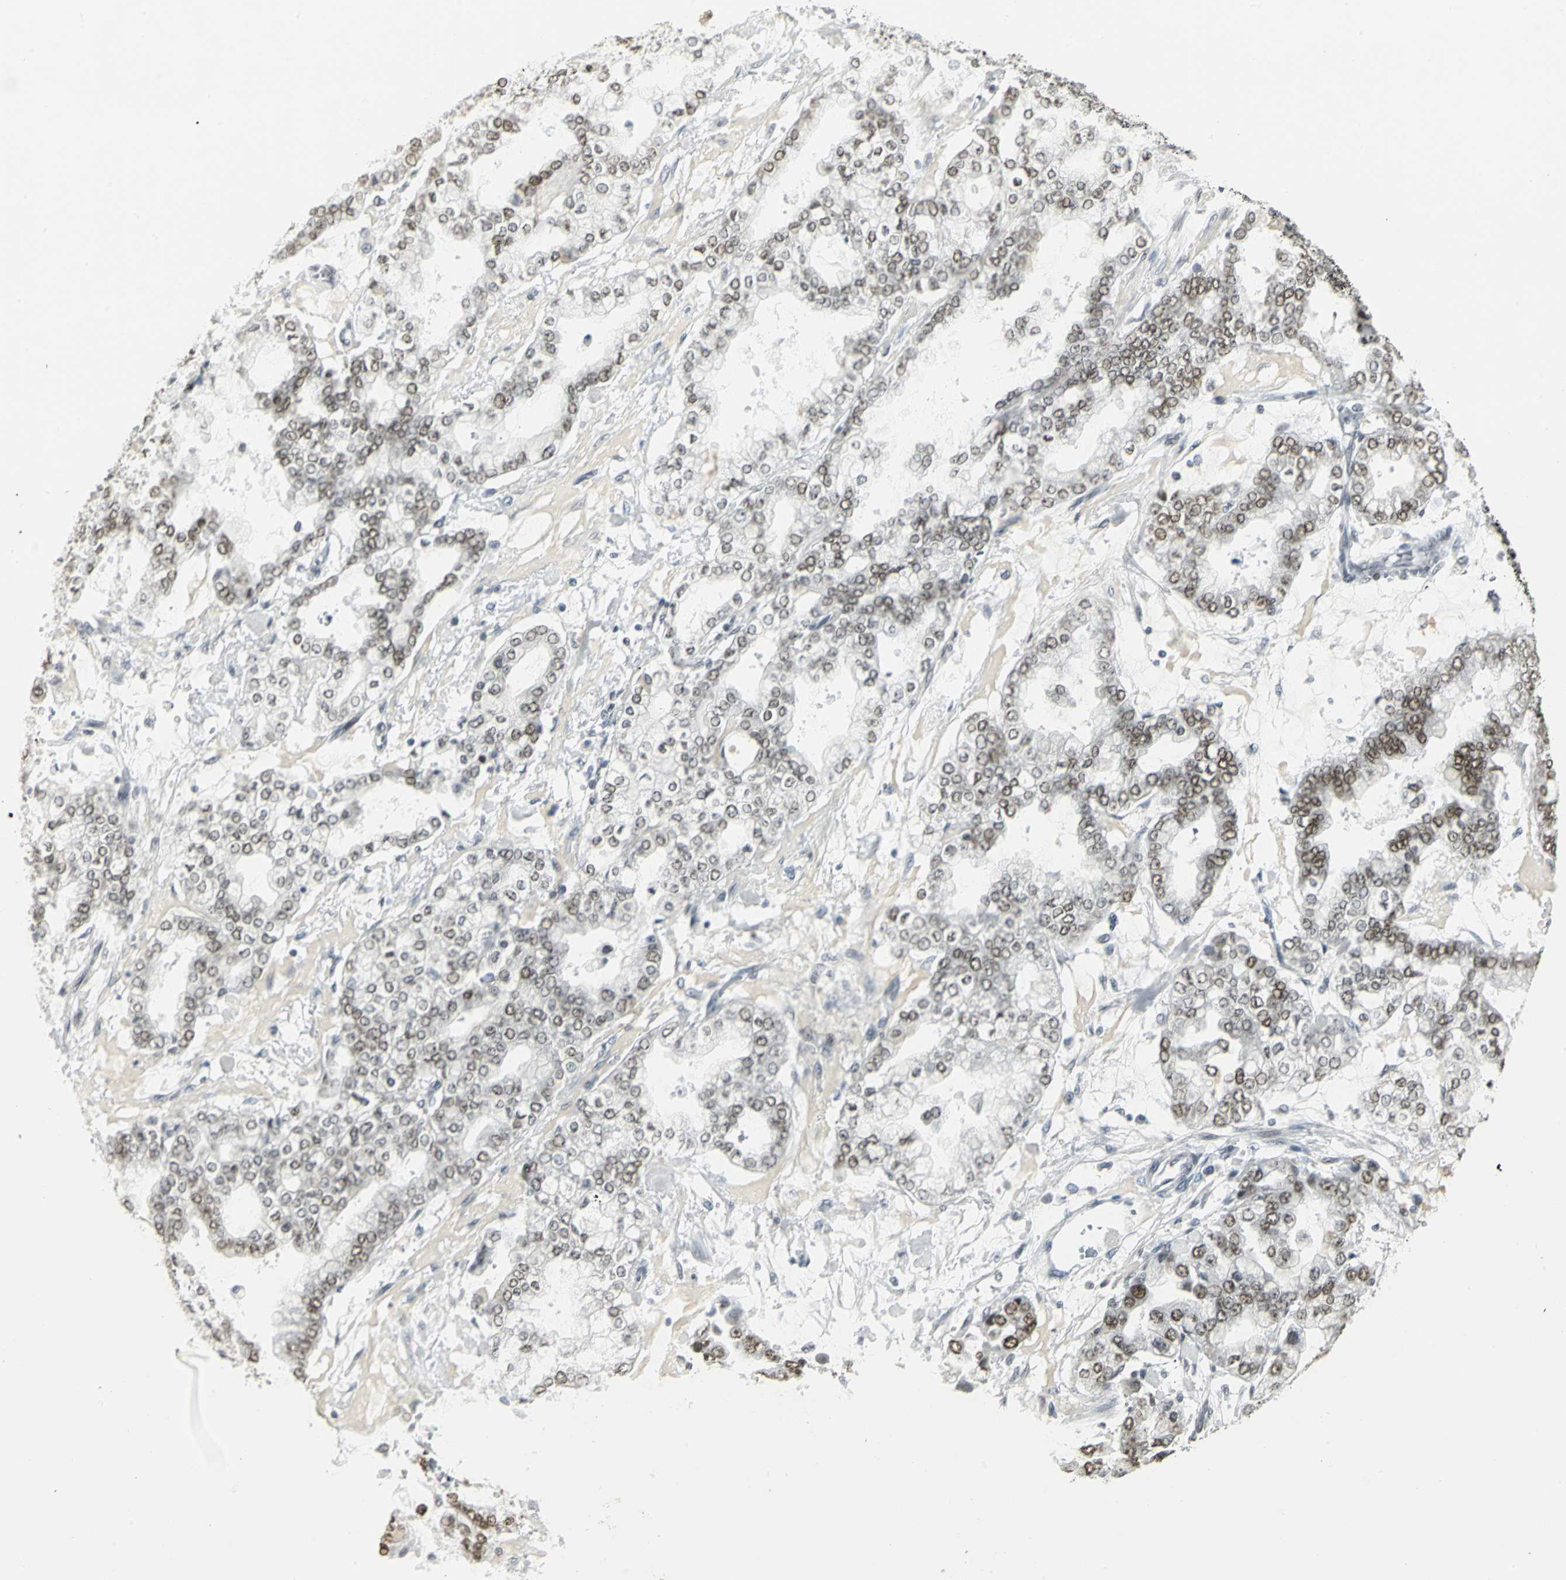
{"staining": {"intensity": "strong", "quantity": ">75%", "location": "nuclear"}, "tissue": "stomach cancer", "cell_type": "Tumor cells", "image_type": "cancer", "snomed": [{"axis": "morphology", "description": "Normal tissue, NOS"}, {"axis": "morphology", "description": "Adenocarcinoma, NOS"}, {"axis": "topography", "description": "Stomach, upper"}, {"axis": "topography", "description": "Stomach"}], "caption": "Stomach adenocarcinoma stained for a protein exhibits strong nuclear positivity in tumor cells. The staining is performed using DAB (3,3'-diaminobenzidine) brown chromogen to label protein expression. The nuclei are counter-stained blue using hematoxylin.", "gene": "CBX3", "patient": {"sex": "male", "age": 76}}